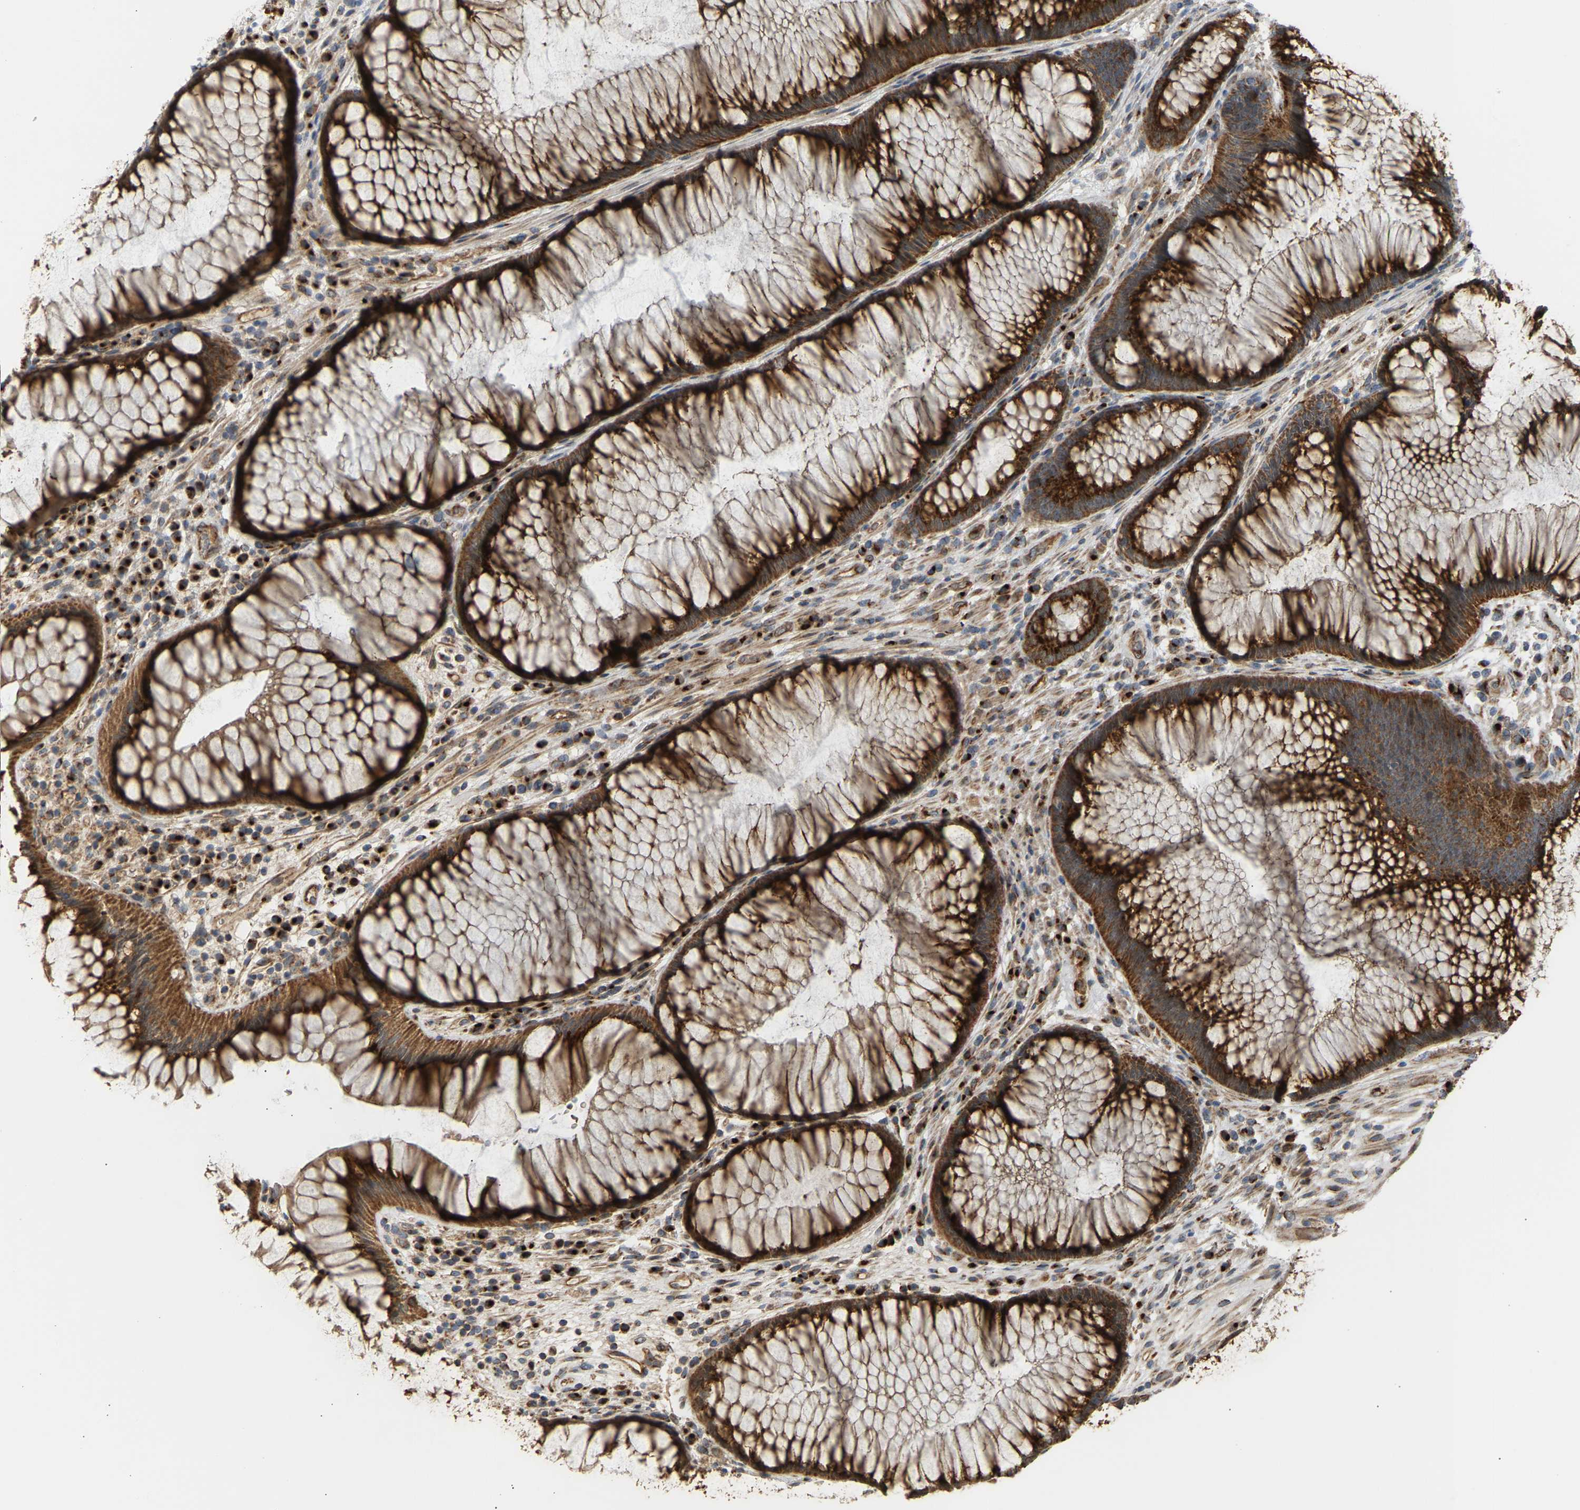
{"staining": {"intensity": "strong", "quantity": ">75%", "location": "cytoplasmic/membranous"}, "tissue": "rectum", "cell_type": "Glandular cells", "image_type": "normal", "snomed": [{"axis": "morphology", "description": "Normal tissue, NOS"}, {"axis": "topography", "description": "Rectum"}], "caption": "Protein staining of normal rectum exhibits strong cytoplasmic/membranous staining in about >75% of glandular cells.", "gene": "YIPF2", "patient": {"sex": "male", "age": 51}}